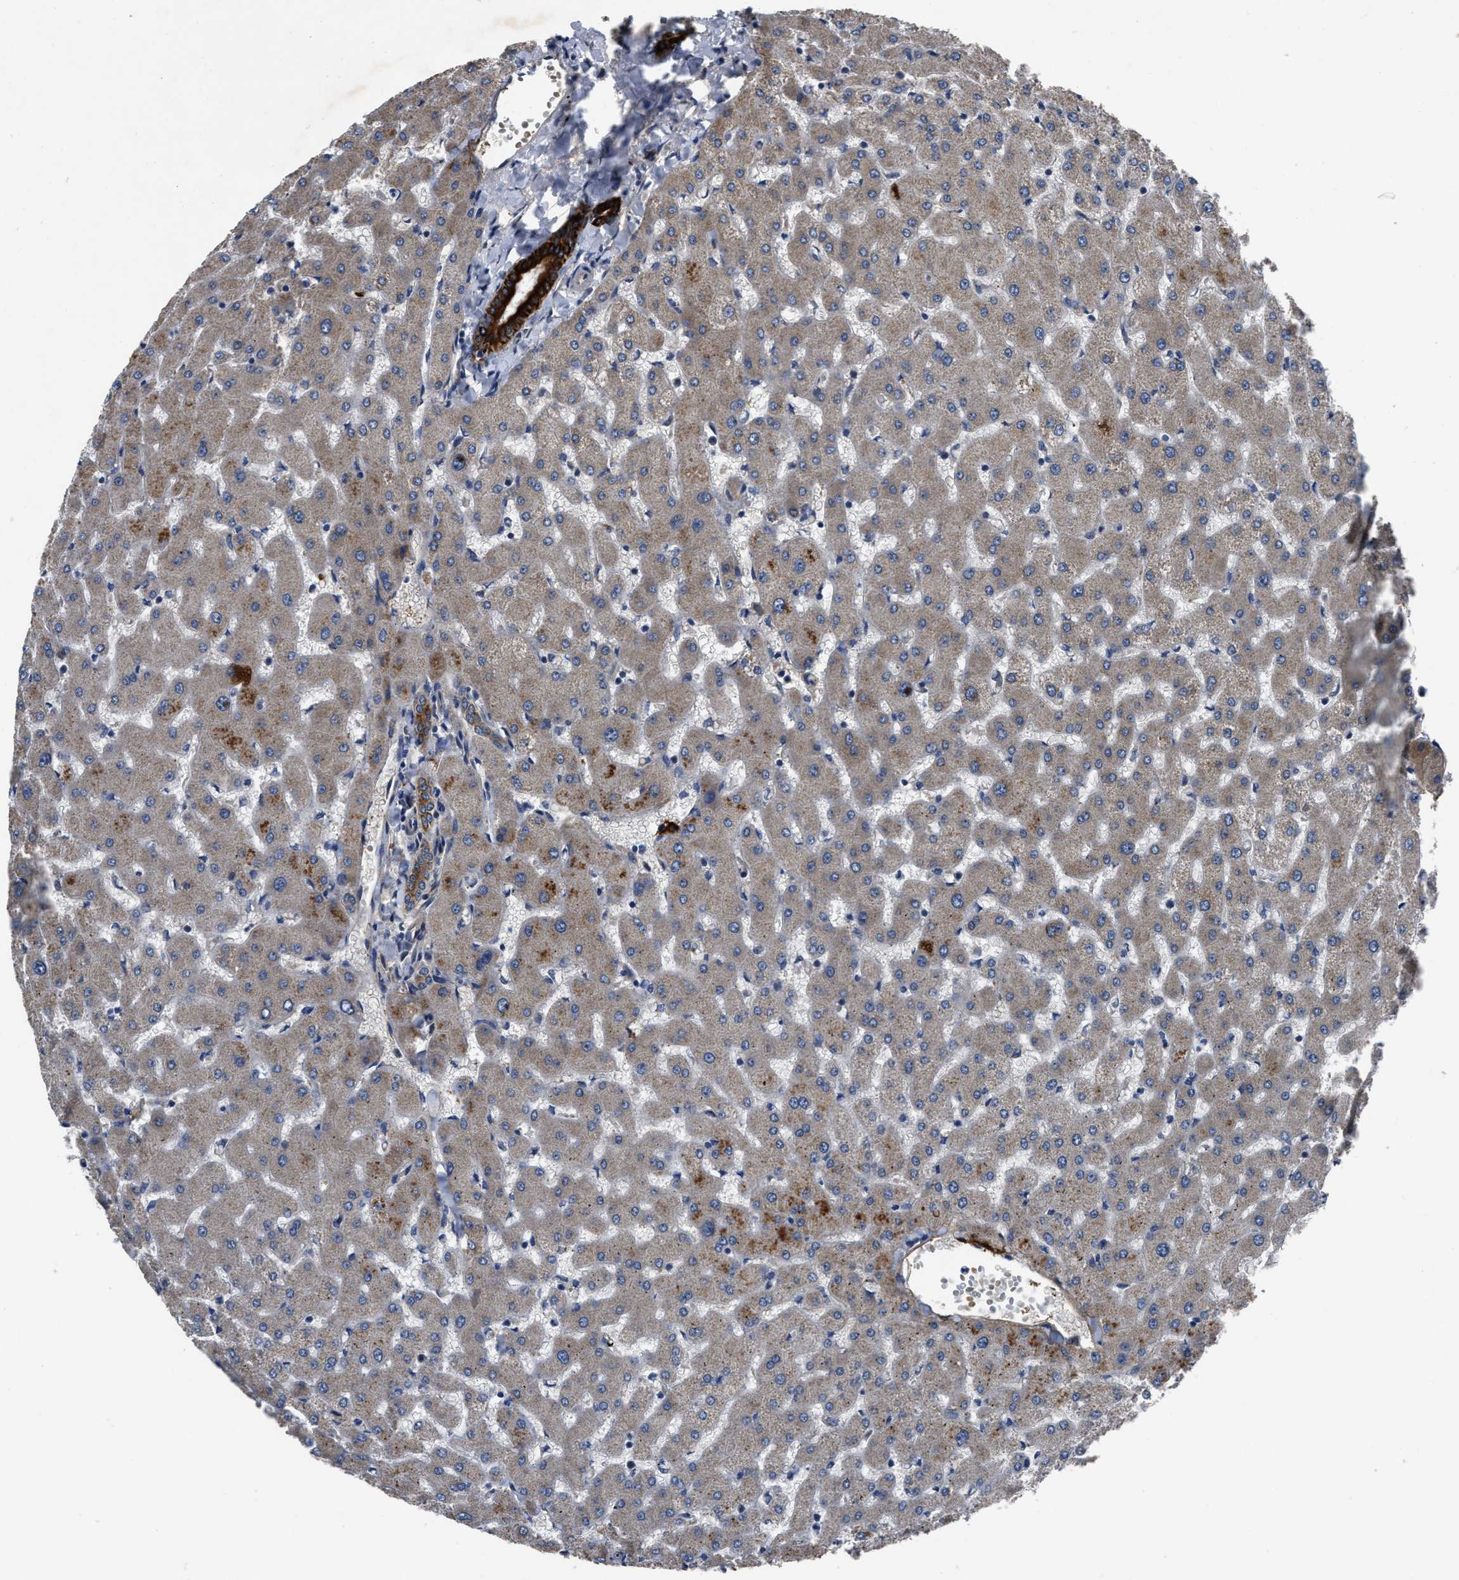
{"staining": {"intensity": "strong", "quantity": ">75%", "location": "cytoplasmic/membranous"}, "tissue": "liver", "cell_type": "Cholangiocytes", "image_type": "normal", "snomed": [{"axis": "morphology", "description": "Normal tissue, NOS"}, {"axis": "topography", "description": "Liver"}], "caption": "The photomicrograph displays immunohistochemical staining of normal liver. There is strong cytoplasmic/membranous staining is seen in approximately >75% of cholangiocytes.", "gene": "ERC1", "patient": {"sex": "female", "age": 63}}